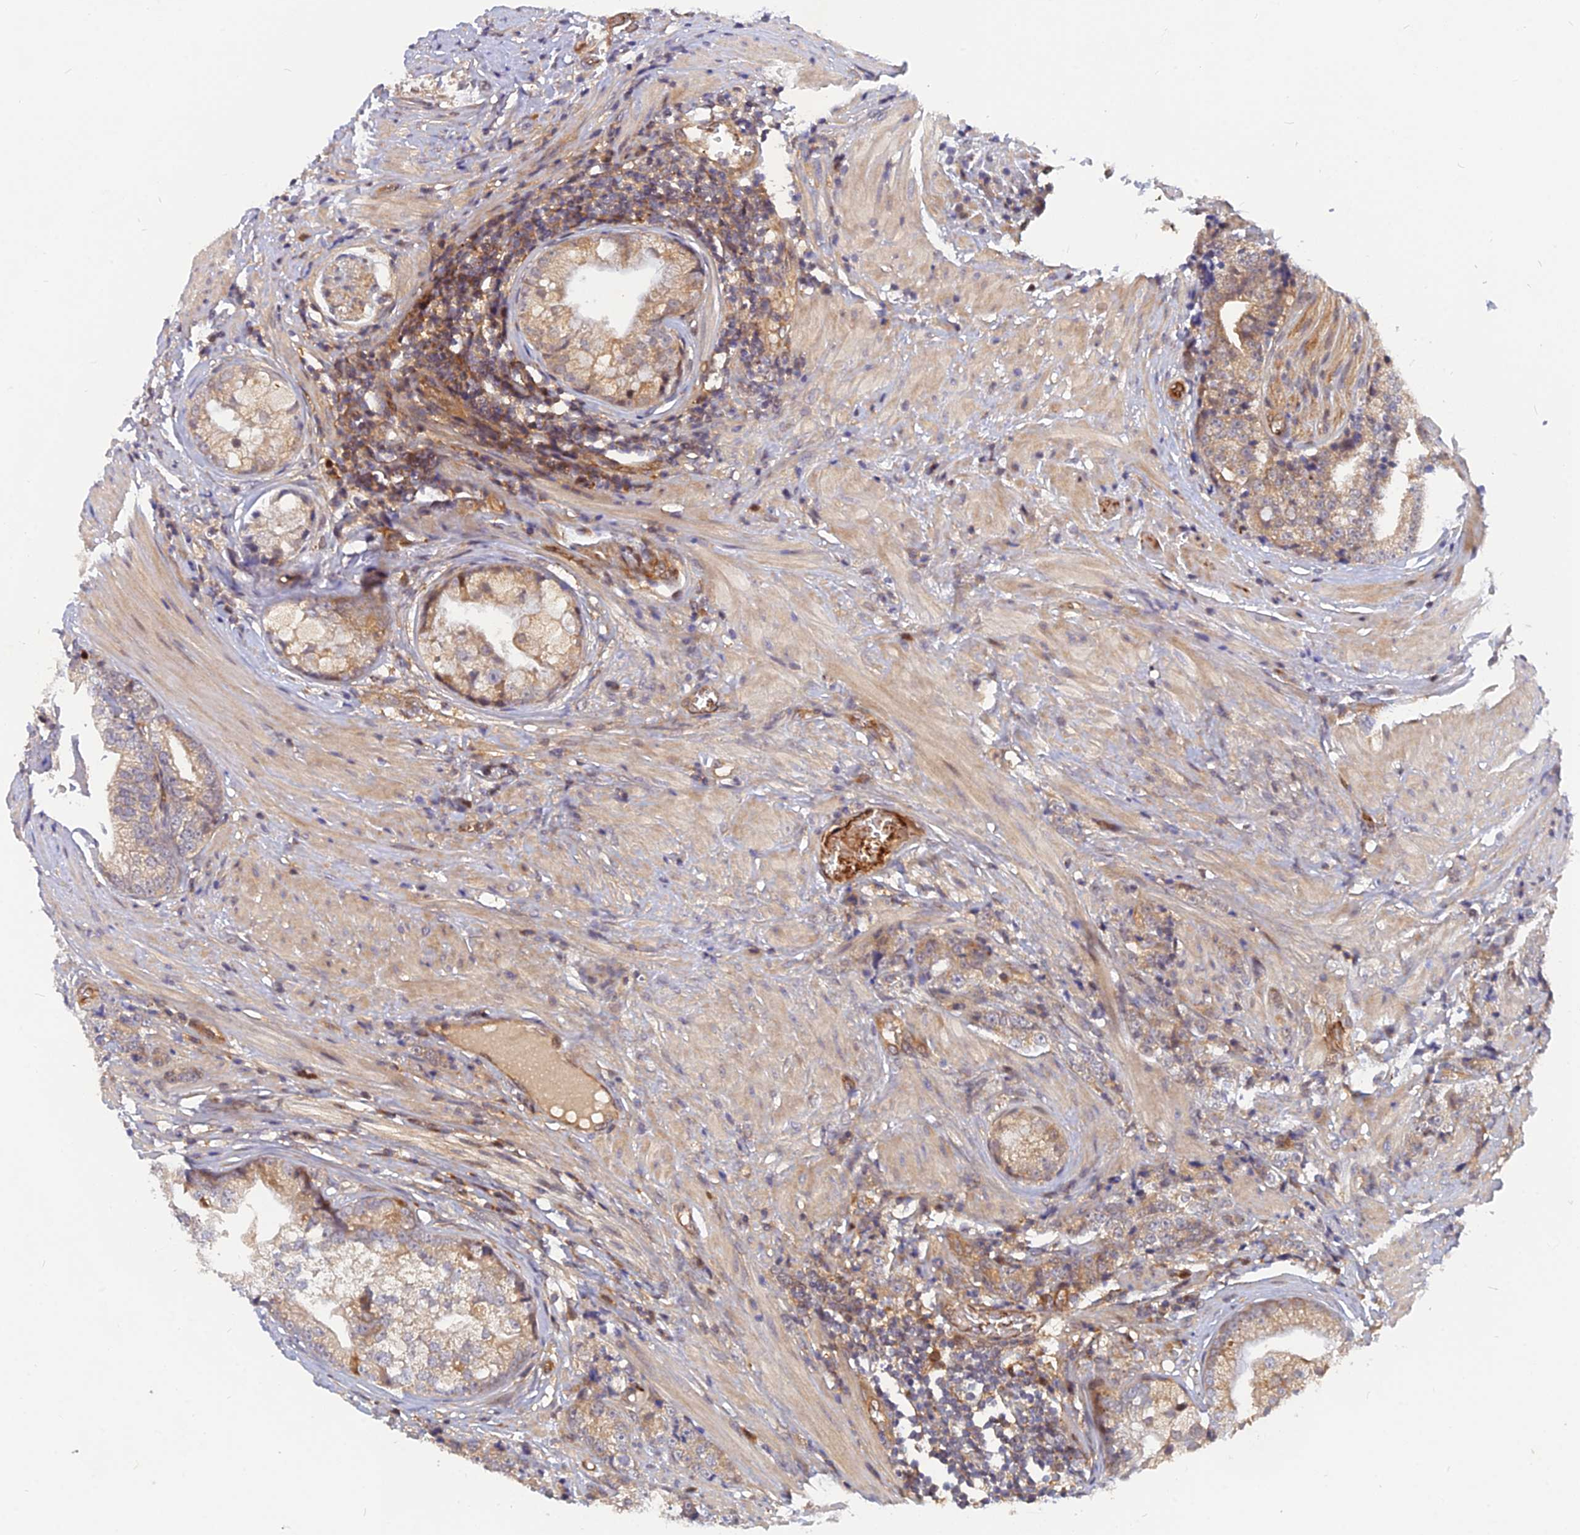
{"staining": {"intensity": "weak", "quantity": "<25%", "location": "cytoplasmic/membranous"}, "tissue": "prostate cancer", "cell_type": "Tumor cells", "image_type": "cancer", "snomed": [{"axis": "morphology", "description": "Adenocarcinoma, High grade"}, {"axis": "topography", "description": "Prostate"}], "caption": "IHC photomicrograph of prostate cancer (high-grade adenocarcinoma) stained for a protein (brown), which demonstrates no positivity in tumor cells. (Stains: DAB (3,3'-diaminobenzidine) immunohistochemistry with hematoxylin counter stain, Microscopy: brightfield microscopy at high magnification).", "gene": "ARL2BP", "patient": {"sex": "male", "age": 69}}